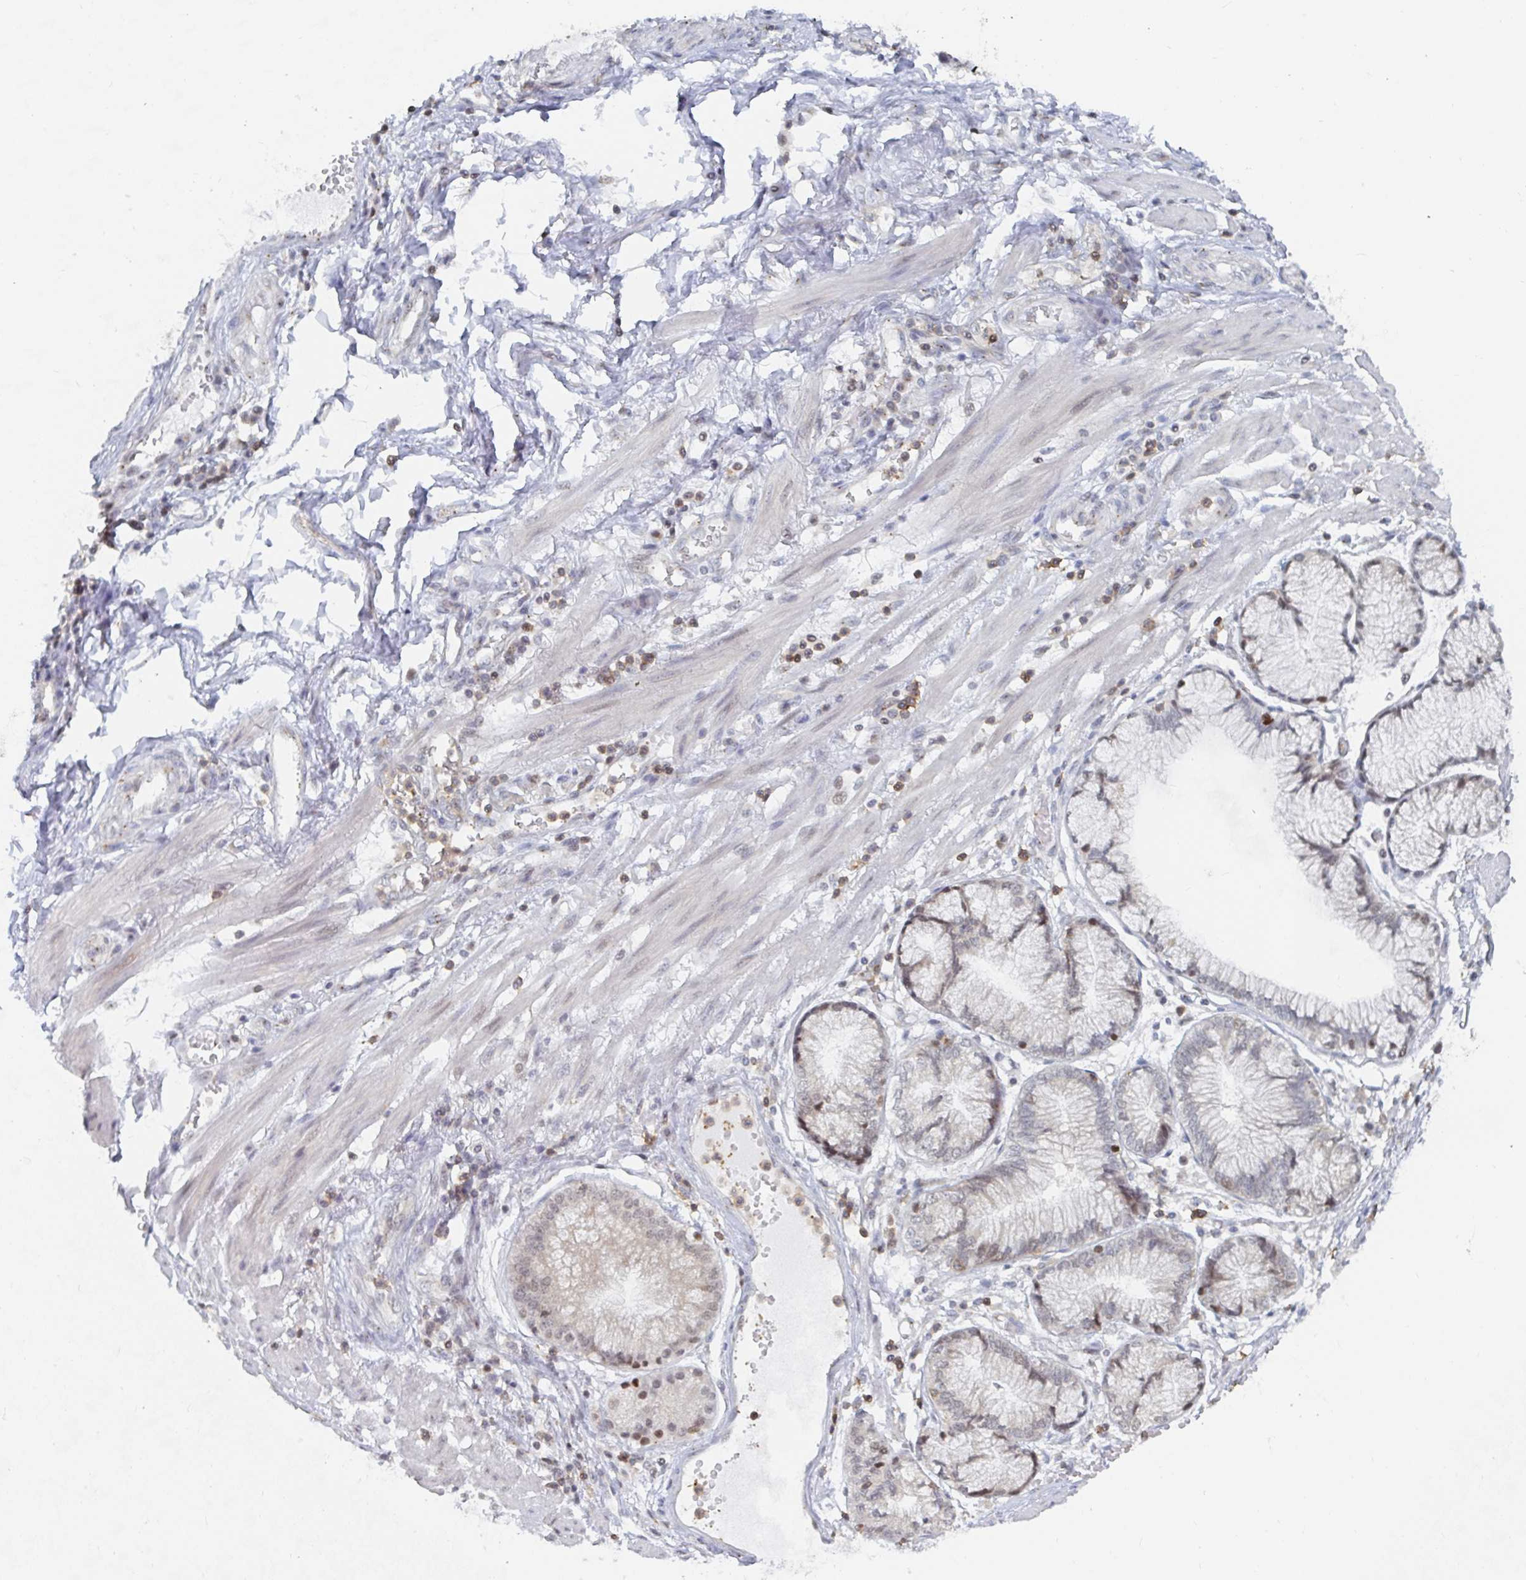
{"staining": {"intensity": "moderate", "quantity": "25%-75%", "location": "nuclear"}, "tissue": "stomach cancer", "cell_type": "Tumor cells", "image_type": "cancer", "snomed": [{"axis": "morphology", "description": "Adenocarcinoma, NOS"}, {"axis": "topography", "description": "Stomach, upper"}], "caption": "Adenocarcinoma (stomach) tissue shows moderate nuclear staining in approximately 25%-75% of tumor cells", "gene": "CHD2", "patient": {"sex": "male", "age": 69}}